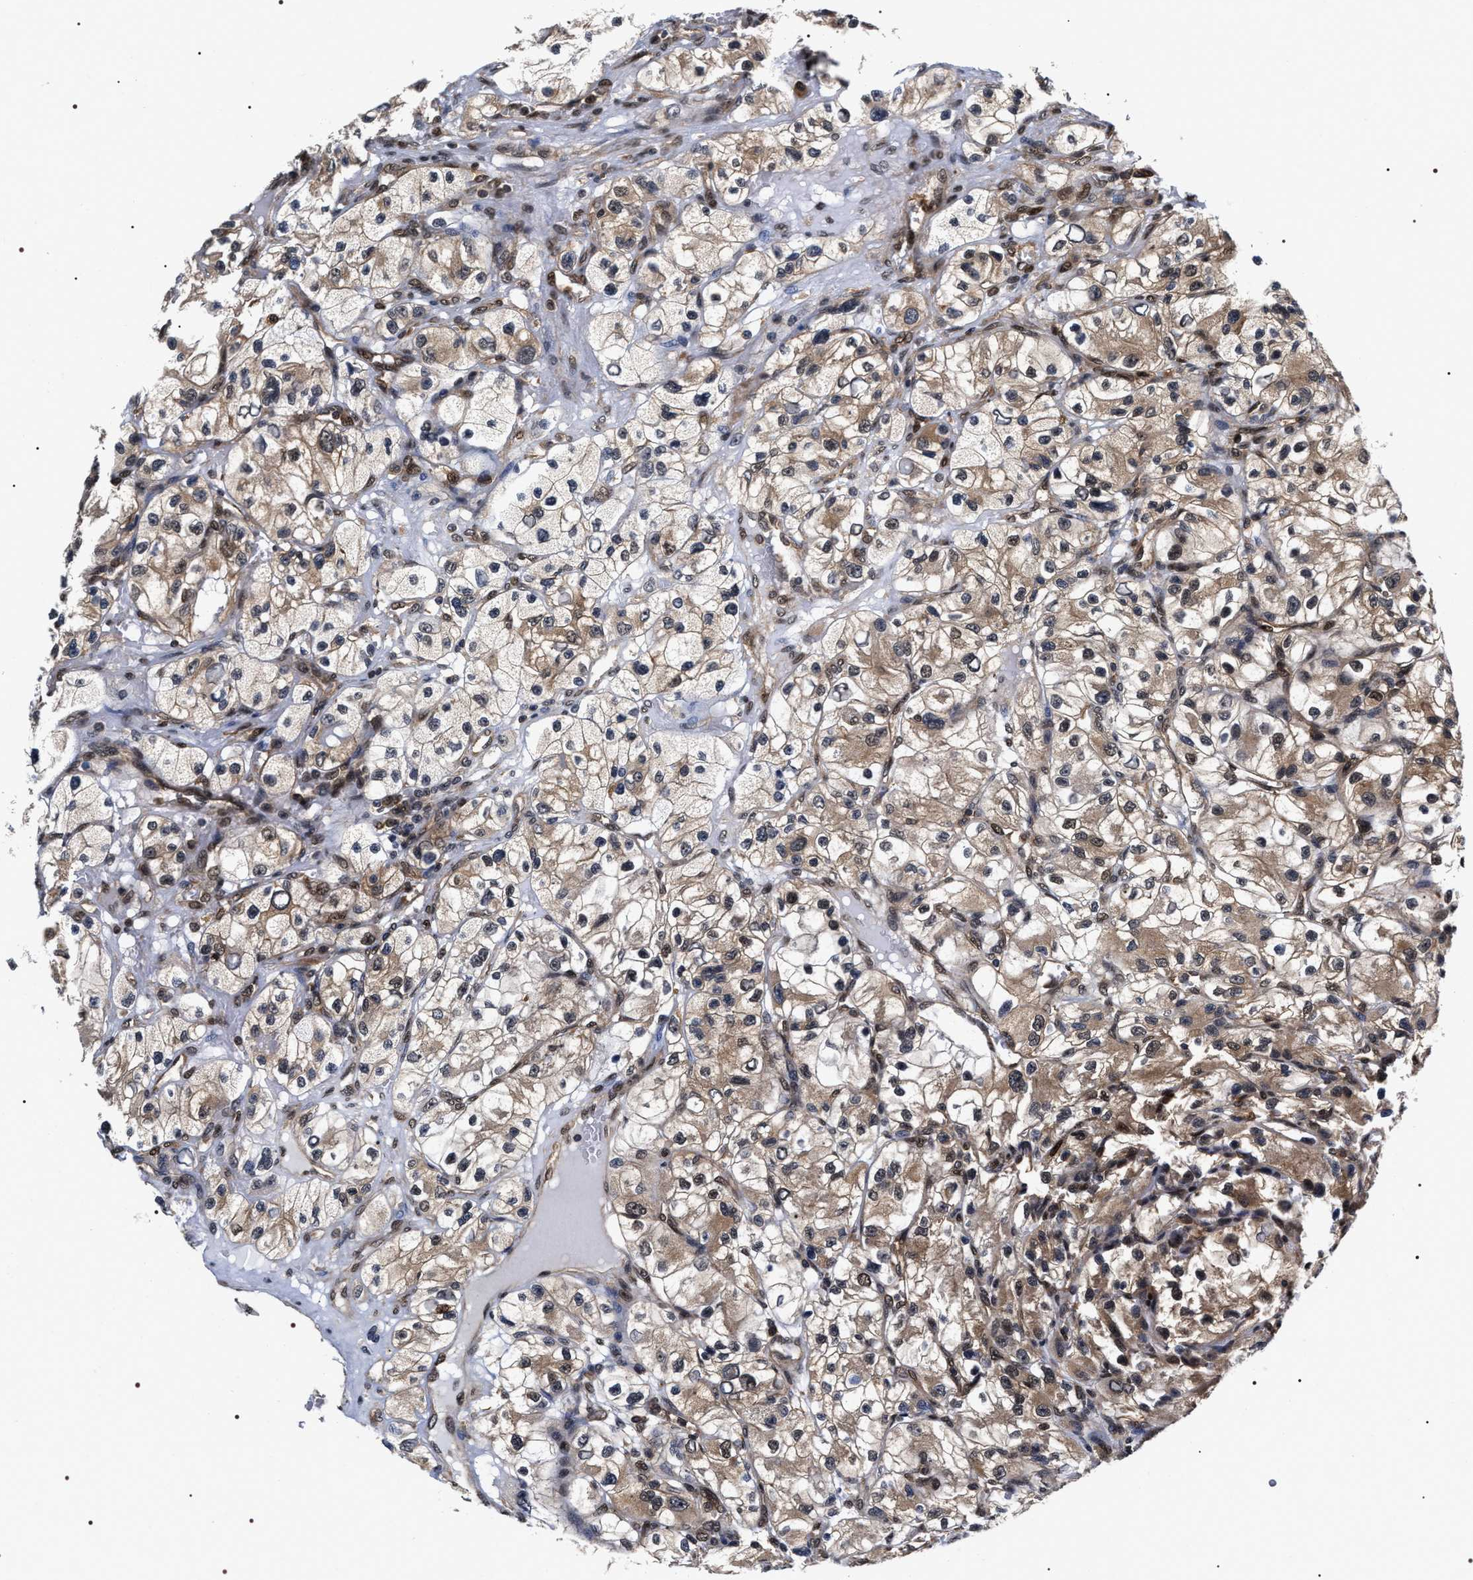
{"staining": {"intensity": "moderate", "quantity": ">75%", "location": "cytoplasmic/membranous,nuclear"}, "tissue": "renal cancer", "cell_type": "Tumor cells", "image_type": "cancer", "snomed": [{"axis": "morphology", "description": "Adenocarcinoma, NOS"}, {"axis": "topography", "description": "Kidney"}], "caption": "Renal cancer (adenocarcinoma) stained with DAB immunohistochemistry exhibits medium levels of moderate cytoplasmic/membranous and nuclear expression in about >75% of tumor cells. The staining was performed using DAB (3,3'-diaminobenzidine), with brown indicating positive protein expression. Nuclei are stained blue with hematoxylin.", "gene": "BAG6", "patient": {"sex": "female", "age": 57}}